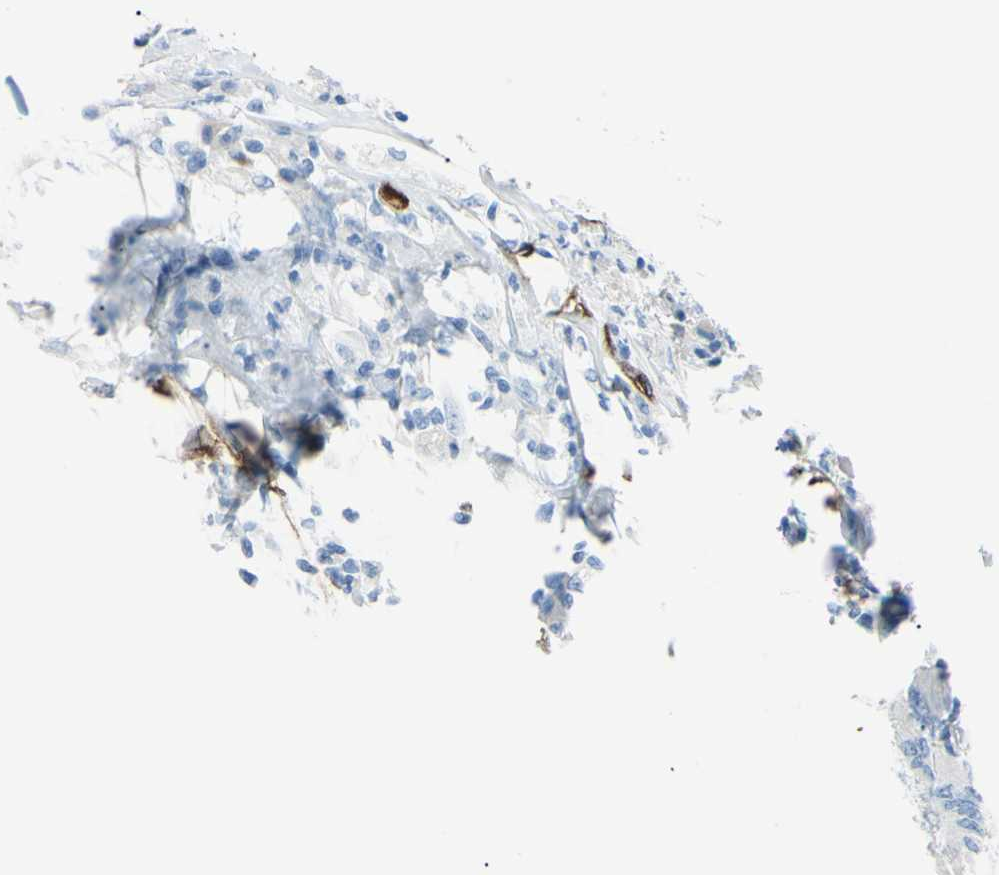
{"staining": {"intensity": "negative", "quantity": "none", "location": "none"}, "tissue": "colorectal cancer", "cell_type": "Tumor cells", "image_type": "cancer", "snomed": [{"axis": "morphology", "description": "Adenocarcinoma, NOS"}, {"axis": "topography", "description": "Colon"}], "caption": "Immunohistochemical staining of colorectal adenocarcinoma shows no significant positivity in tumor cells.", "gene": "FOLH1", "patient": {"sex": "male", "age": 71}}